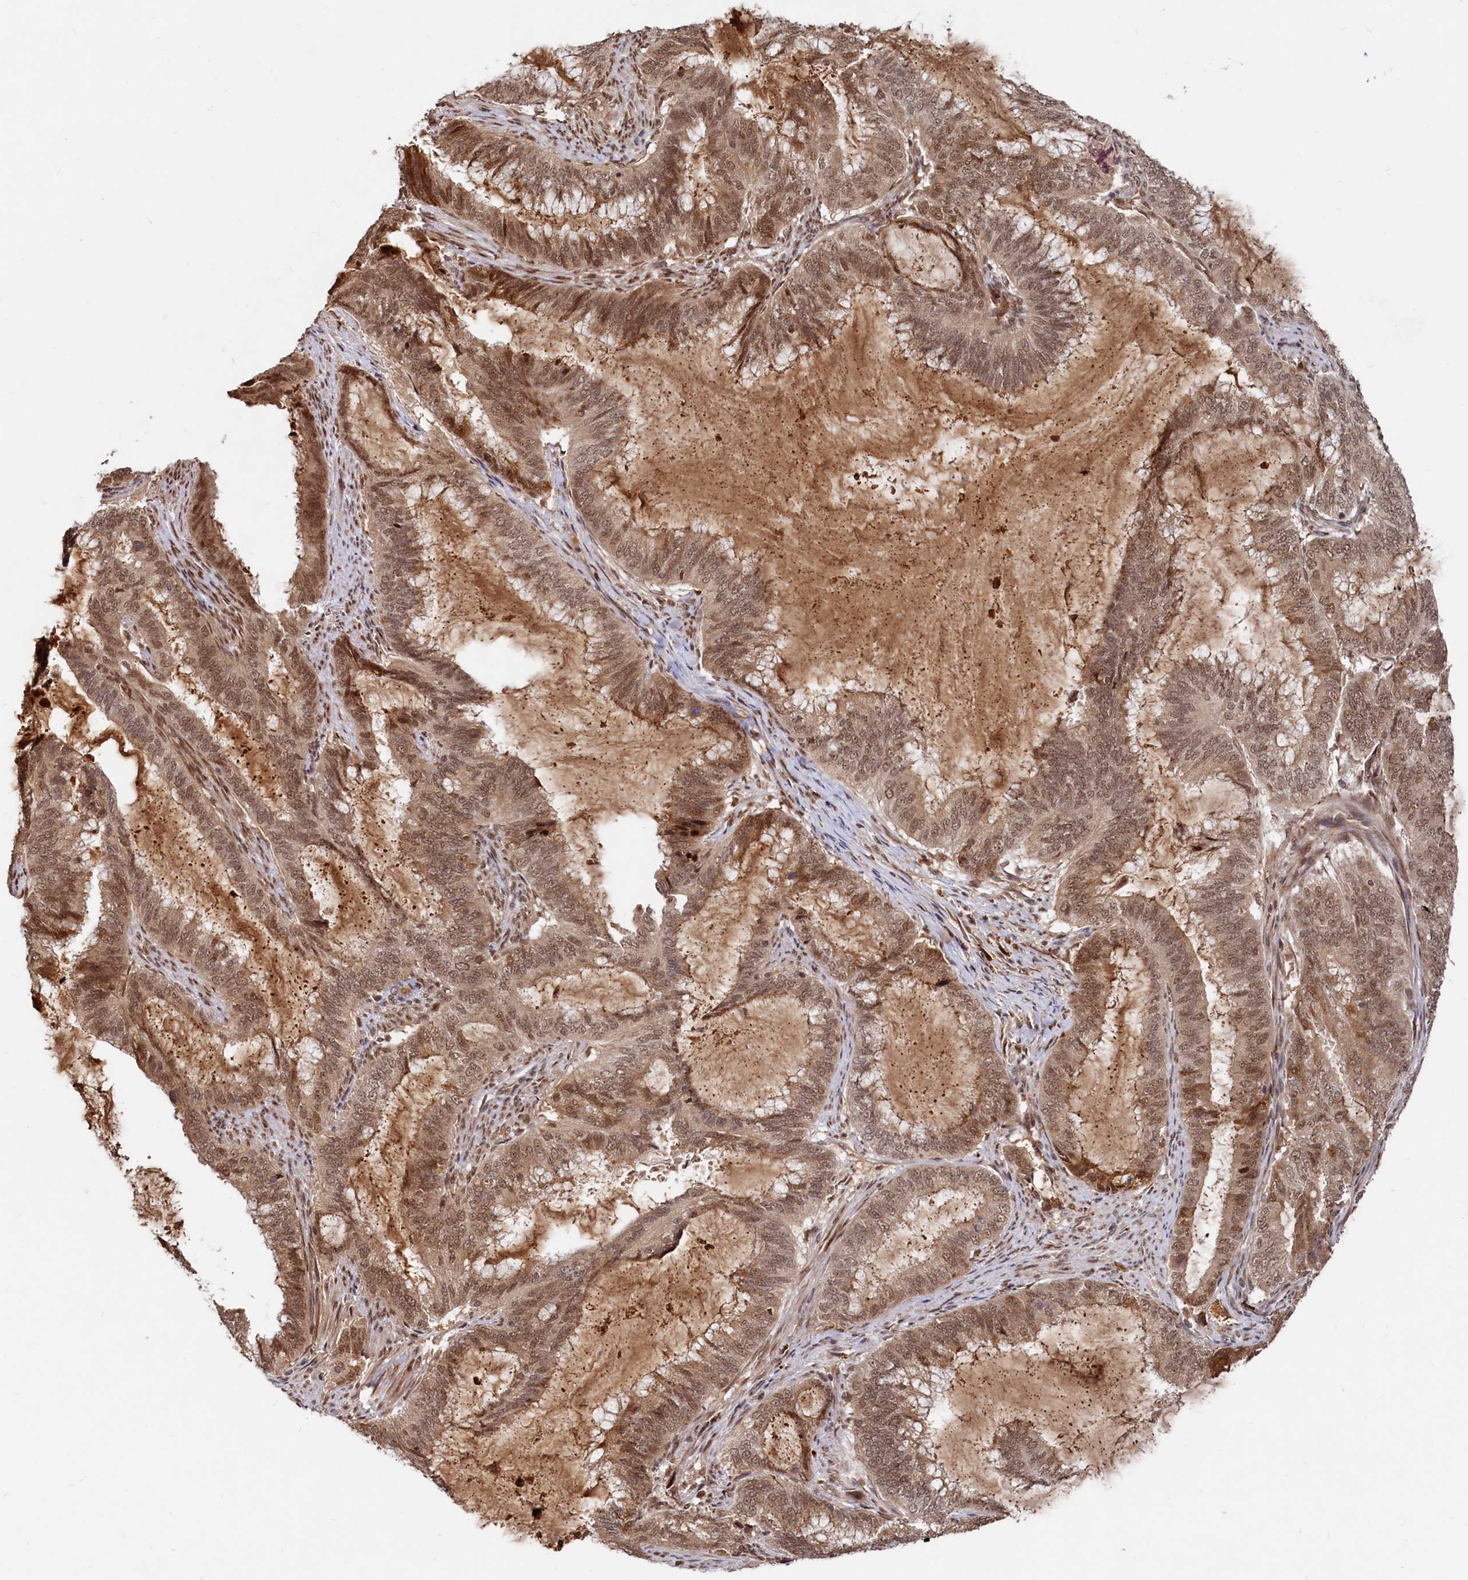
{"staining": {"intensity": "moderate", "quantity": ">75%", "location": "cytoplasmic/membranous,nuclear"}, "tissue": "endometrial cancer", "cell_type": "Tumor cells", "image_type": "cancer", "snomed": [{"axis": "morphology", "description": "Adenocarcinoma, NOS"}, {"axis": "topography", "description": "Endometrium"}], "caption": "Protein staining demonstrates moderate cytoplasmic/membranous and nuclear expression in approximately >75% of tumor cells in endometrial cancer.", "gene": "TRAPPC4", "patient": {"sex": "female", "age": 51}}